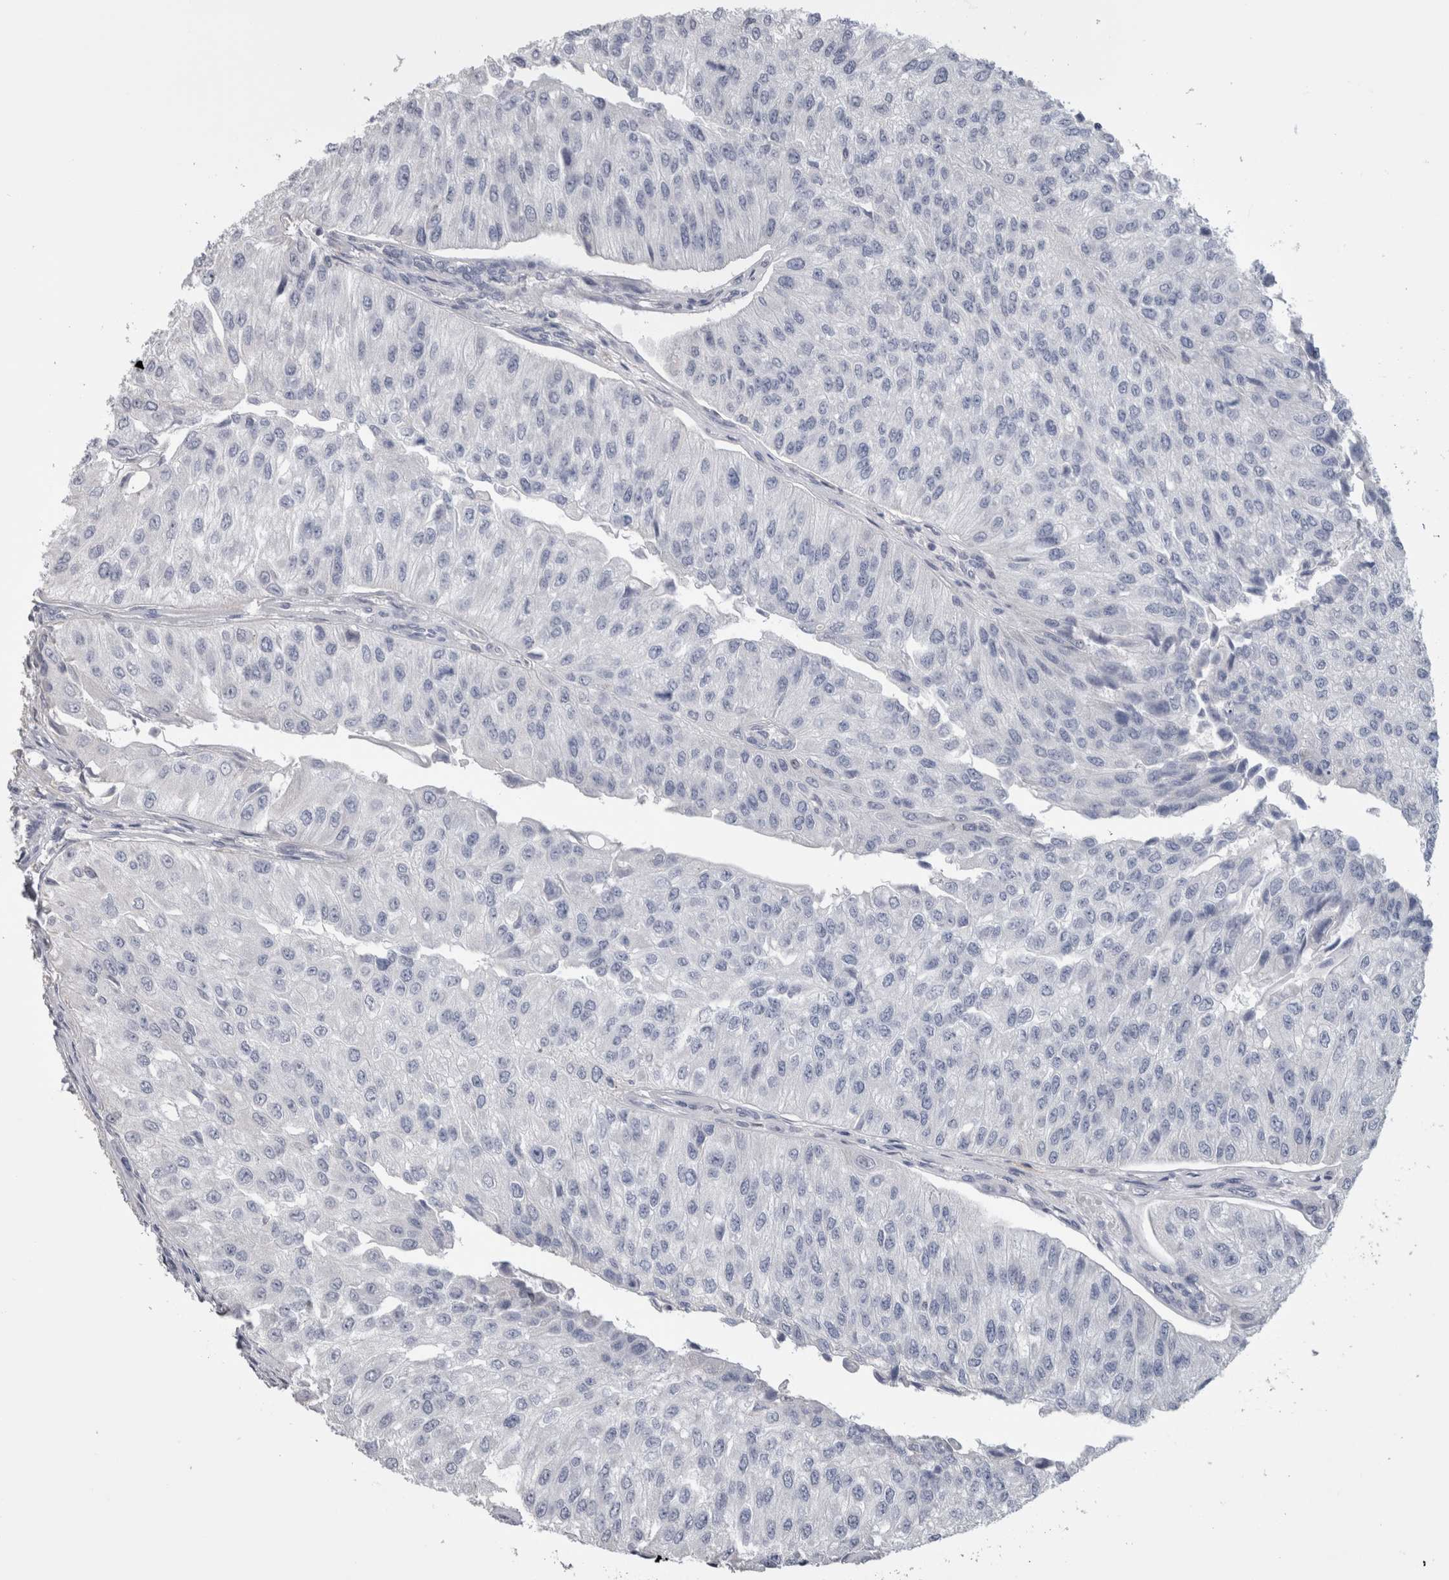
{"staining": {"intensity": "negative", "quantity": "none", "location": "none"}, "tissue": "urothelial cancer", "cell_type": "Tumor cells", "image_type": "cancer", "snomed": [{"axis": "morphology", "description": "Urothelial carcinoma, High grade"}, {"axis": "topography", "description": "Kidney"}, {"axis": "topography", "description": "Urinary bladder"}], "caption": "A high-resolution photomicrograph shows immunohistochemistry (IHC) staining of urothelial cancer, which shows no significant positivity in tumor cells.", "gene": "IL33", "patient": {"sex": "male", "age": 77}}